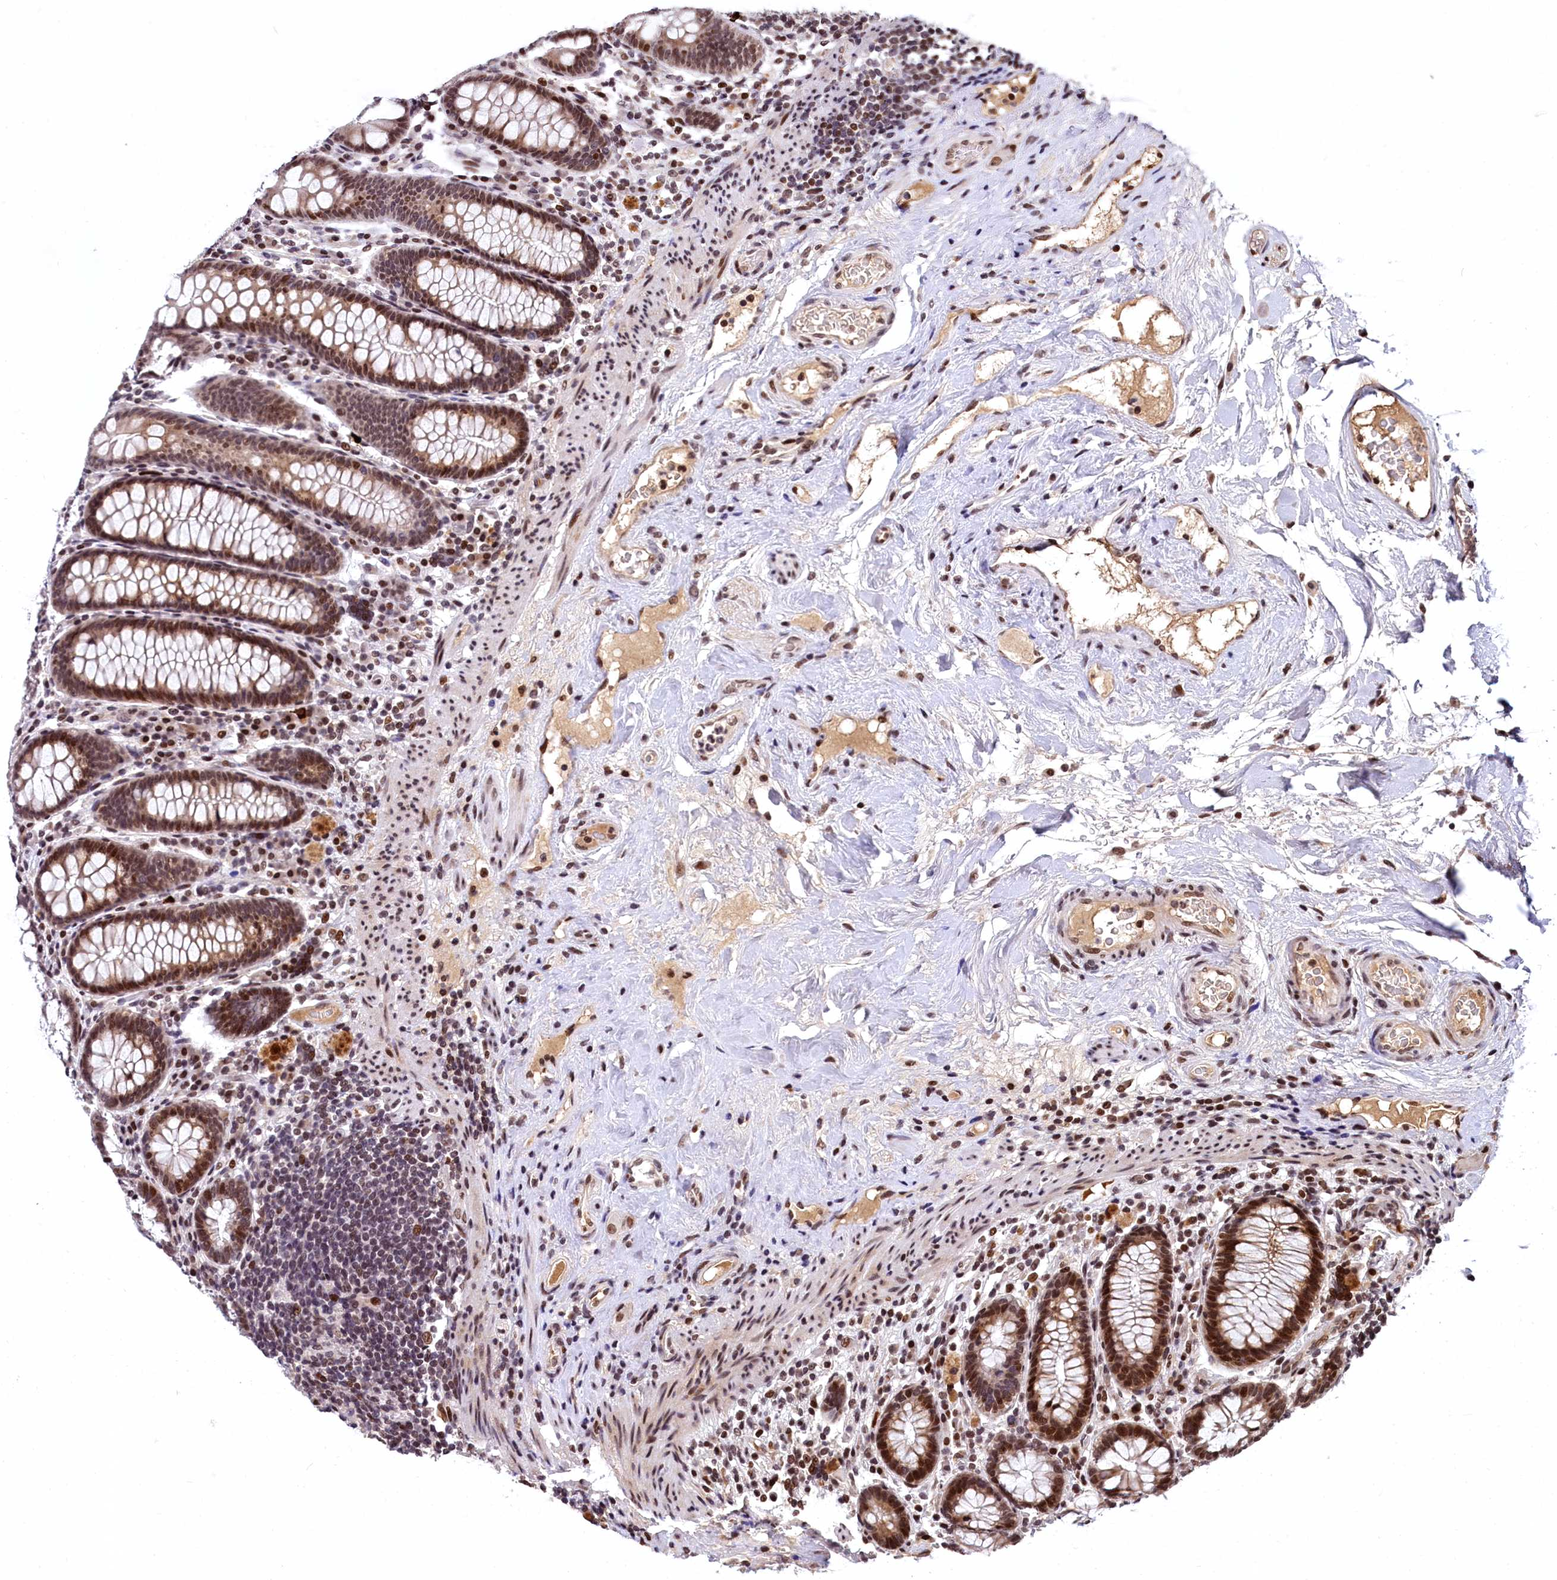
{"staining": {"intensity": "strong", "quantity": ">75%", "location": "nuclear"}, "tissue": "colon", "cell_type": "Endothelial cells", "image_type": "normal", "snomed": [{"axis": "morphology", "description": "Normal tissue, NOS"}, {"axis": "topography", "description": "Colon"}], "caption": "Protein analysis of unremarkable colon displays strong nuclear staining in approximately >75% of endothelial cells. (DAB (3,3'-diaminobenzidine) = brown stain, brightfield microscopy at high magnification).", "gene": "FAM217B", "patient": {"sex": "female", "age": 79}}